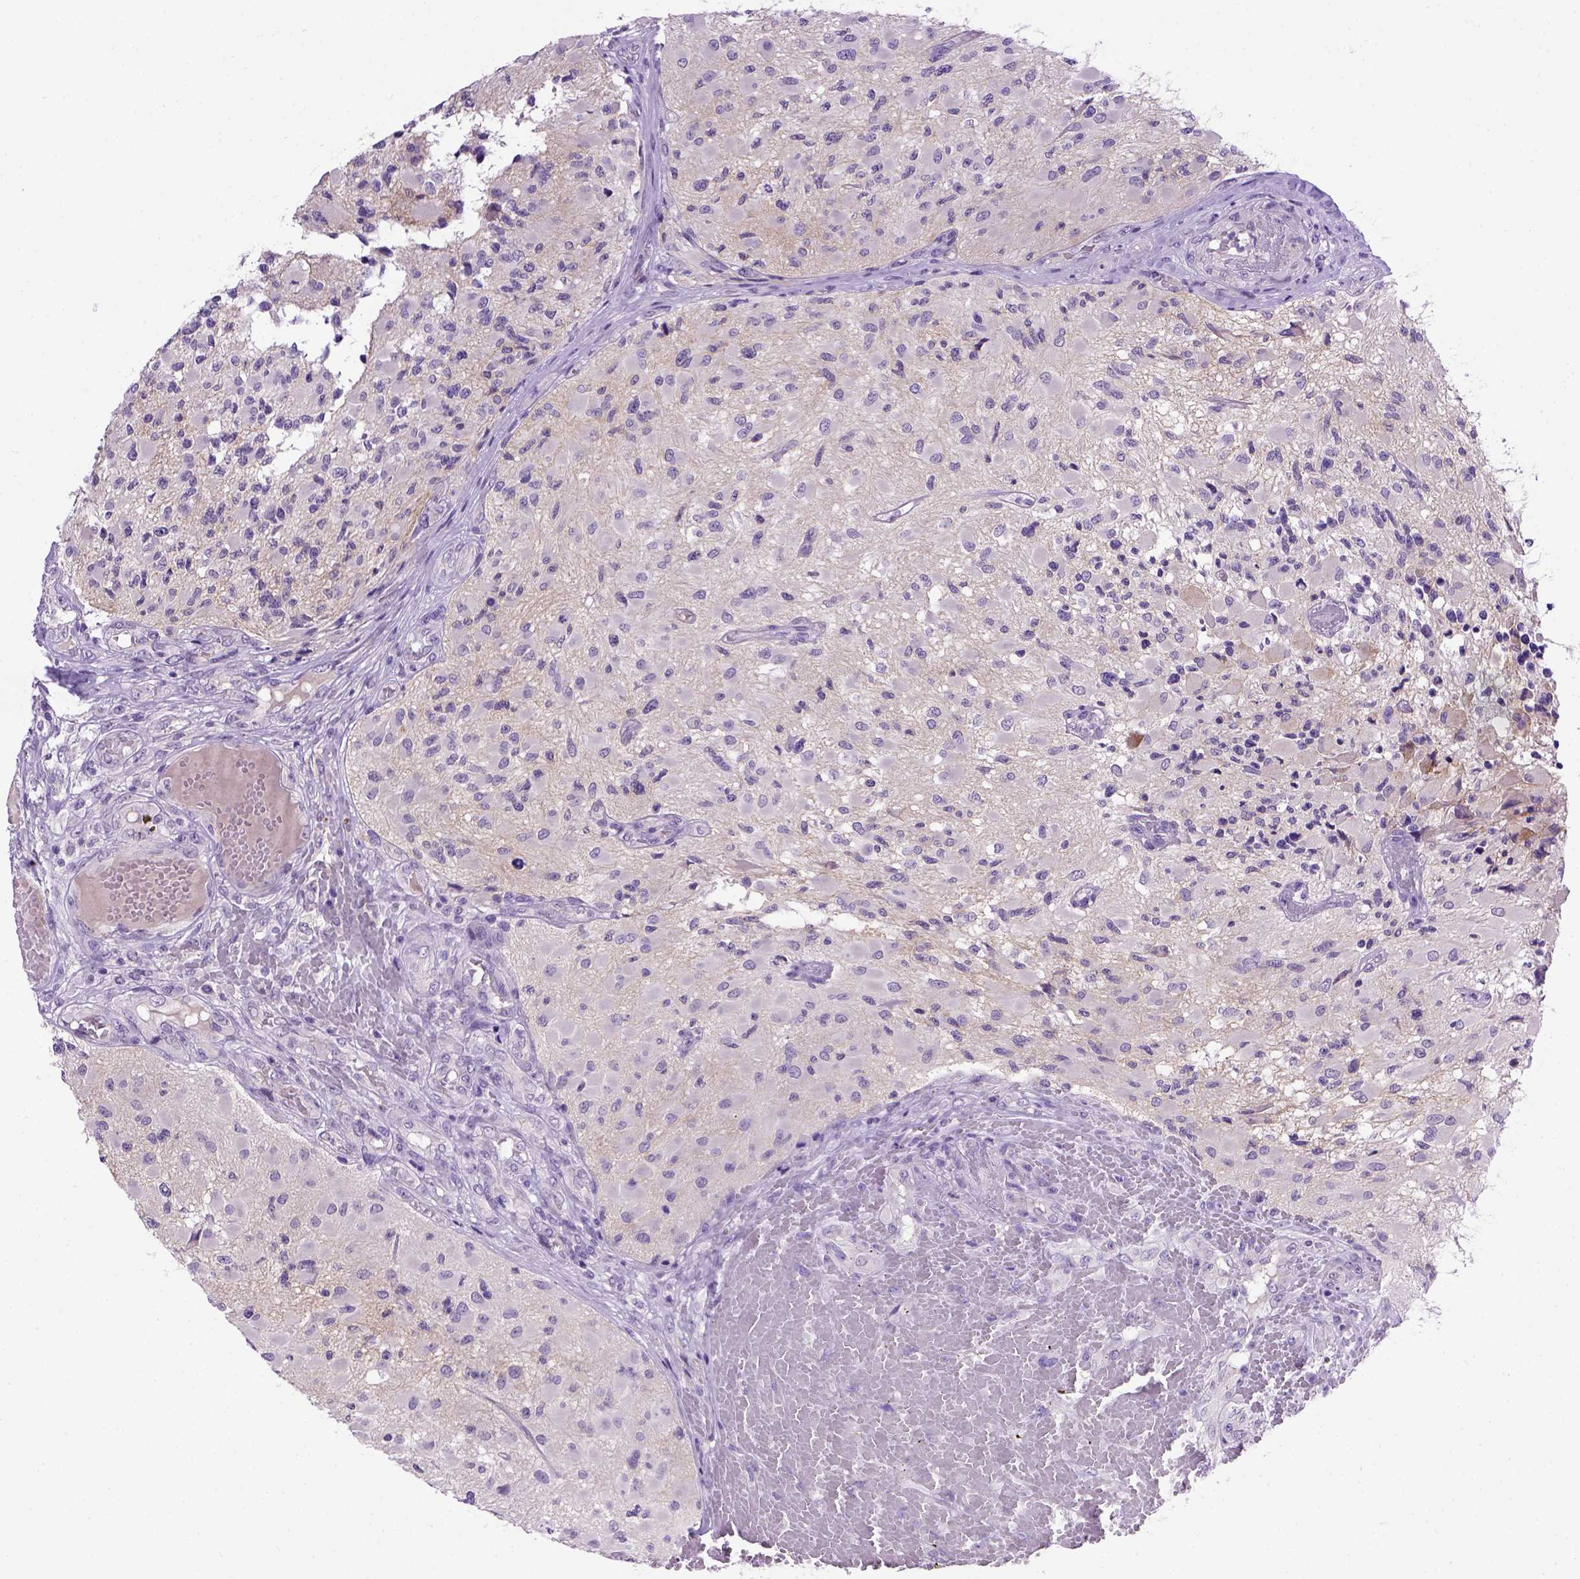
{"staining": {"intensity": "negative", "quantity": "none", "location": "none"}, "tissue": "glioma", "cell_type": "Tumor cells", "image_type": "cancer", "snomed": [{"axis": "morphology", "description": "Glioma, malignant, High grade"}, {"axis": "topography", "description": "Brain"}], "caption": "Glioma was stained to show a protein in brown. There is no significant staining in tumor cells. (DAB (3,3'-diaminobenzidine) immunohistochemistry (IHC), high magnification).", "gene": "CDH1", "patient": {"sex": "female", "age": 63}}